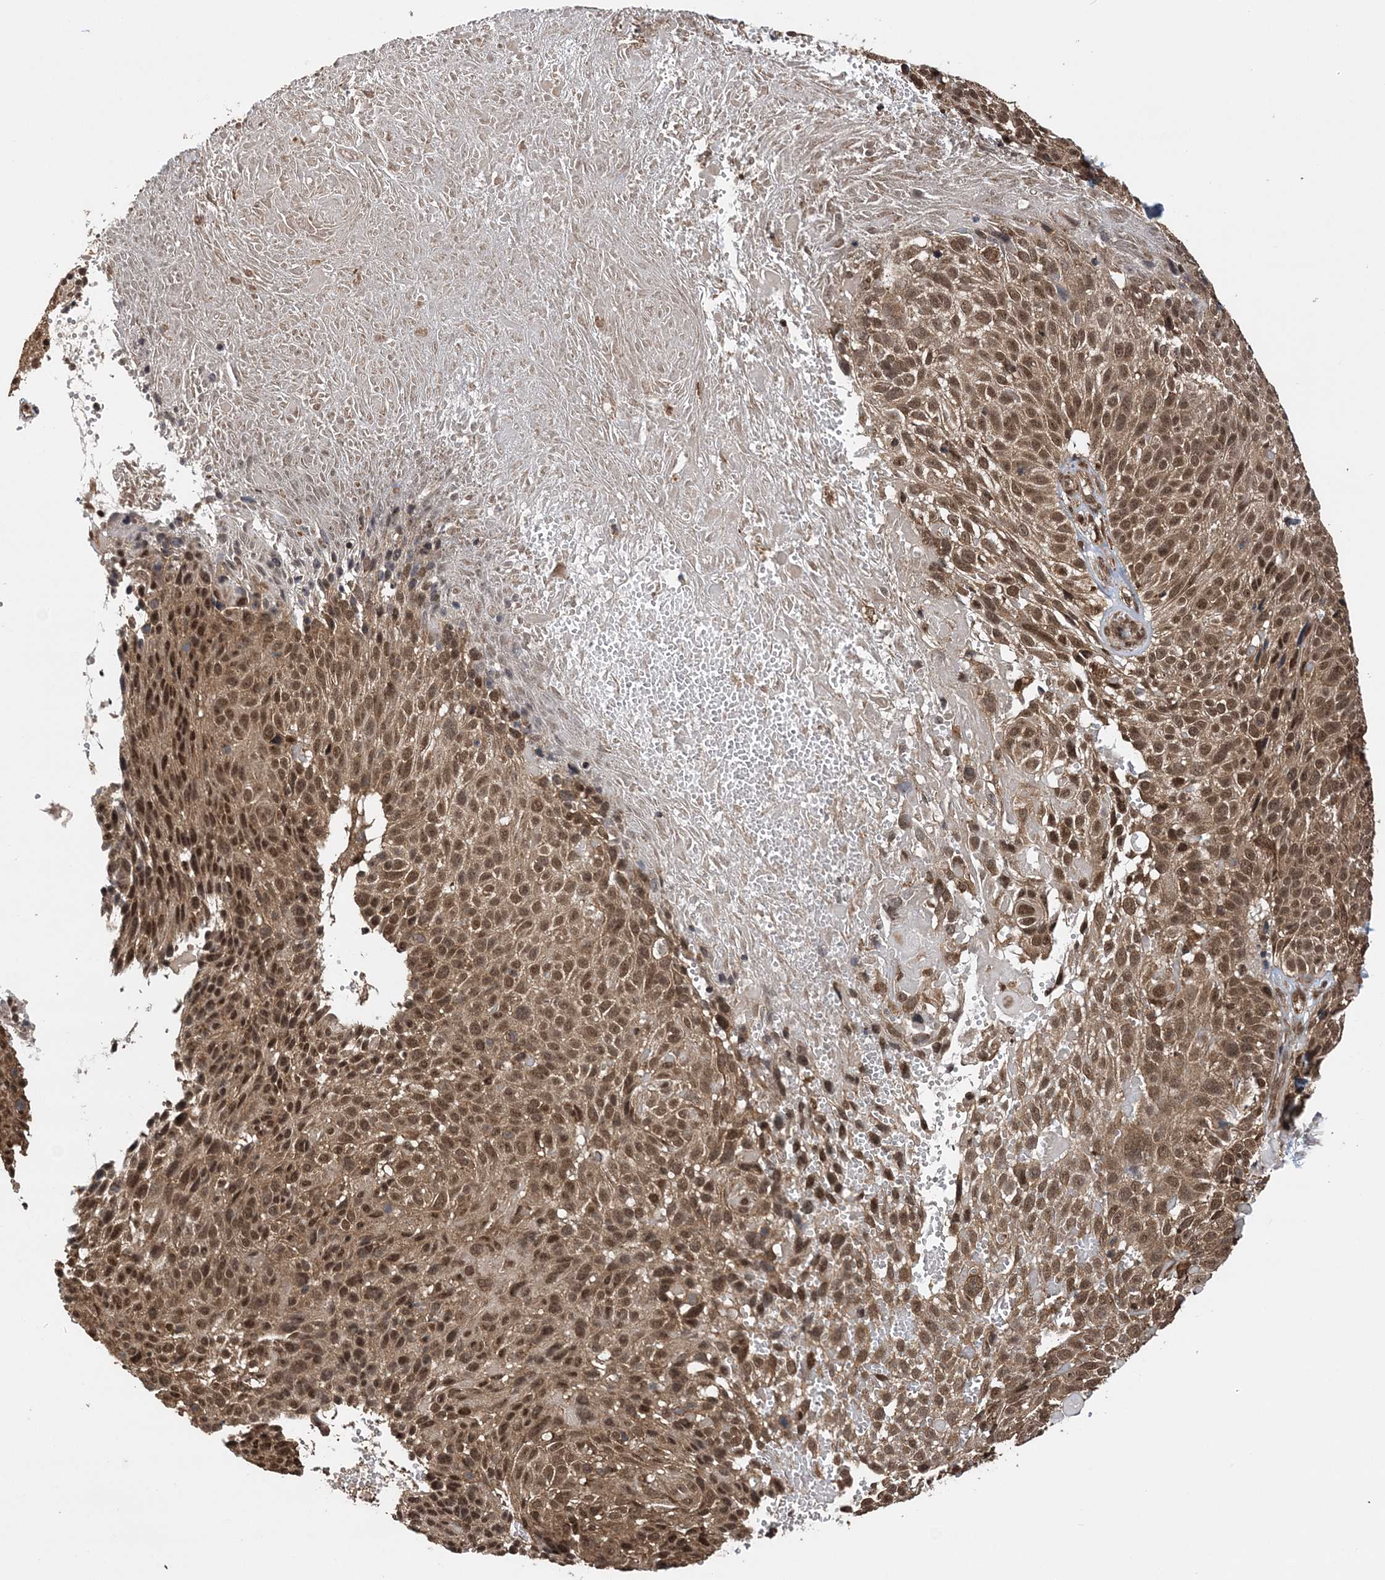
{"staining": {"intensity": "moderate", "quantity": ">75%", "location": "cytoplasmic/membranous,nuclear"}, "tissue": "cervical cancer", "cell_type": "Tumor cells", "image_type": "cancer", "snomed": [{"axis": "morphology", "description": "Squamous cell carcinoma, NOS"}, {"axis": "topography", "description": "Cervix"}], "caption": "The photomicrograph displays a brown stain indicating the presence of a protein in the cytoplasmic/membranous and nuclear of tumor cells in cervical squamous cell carcinoma.", "gene": "PCBP1", "patient": {"sex": "female", "age": 74}}